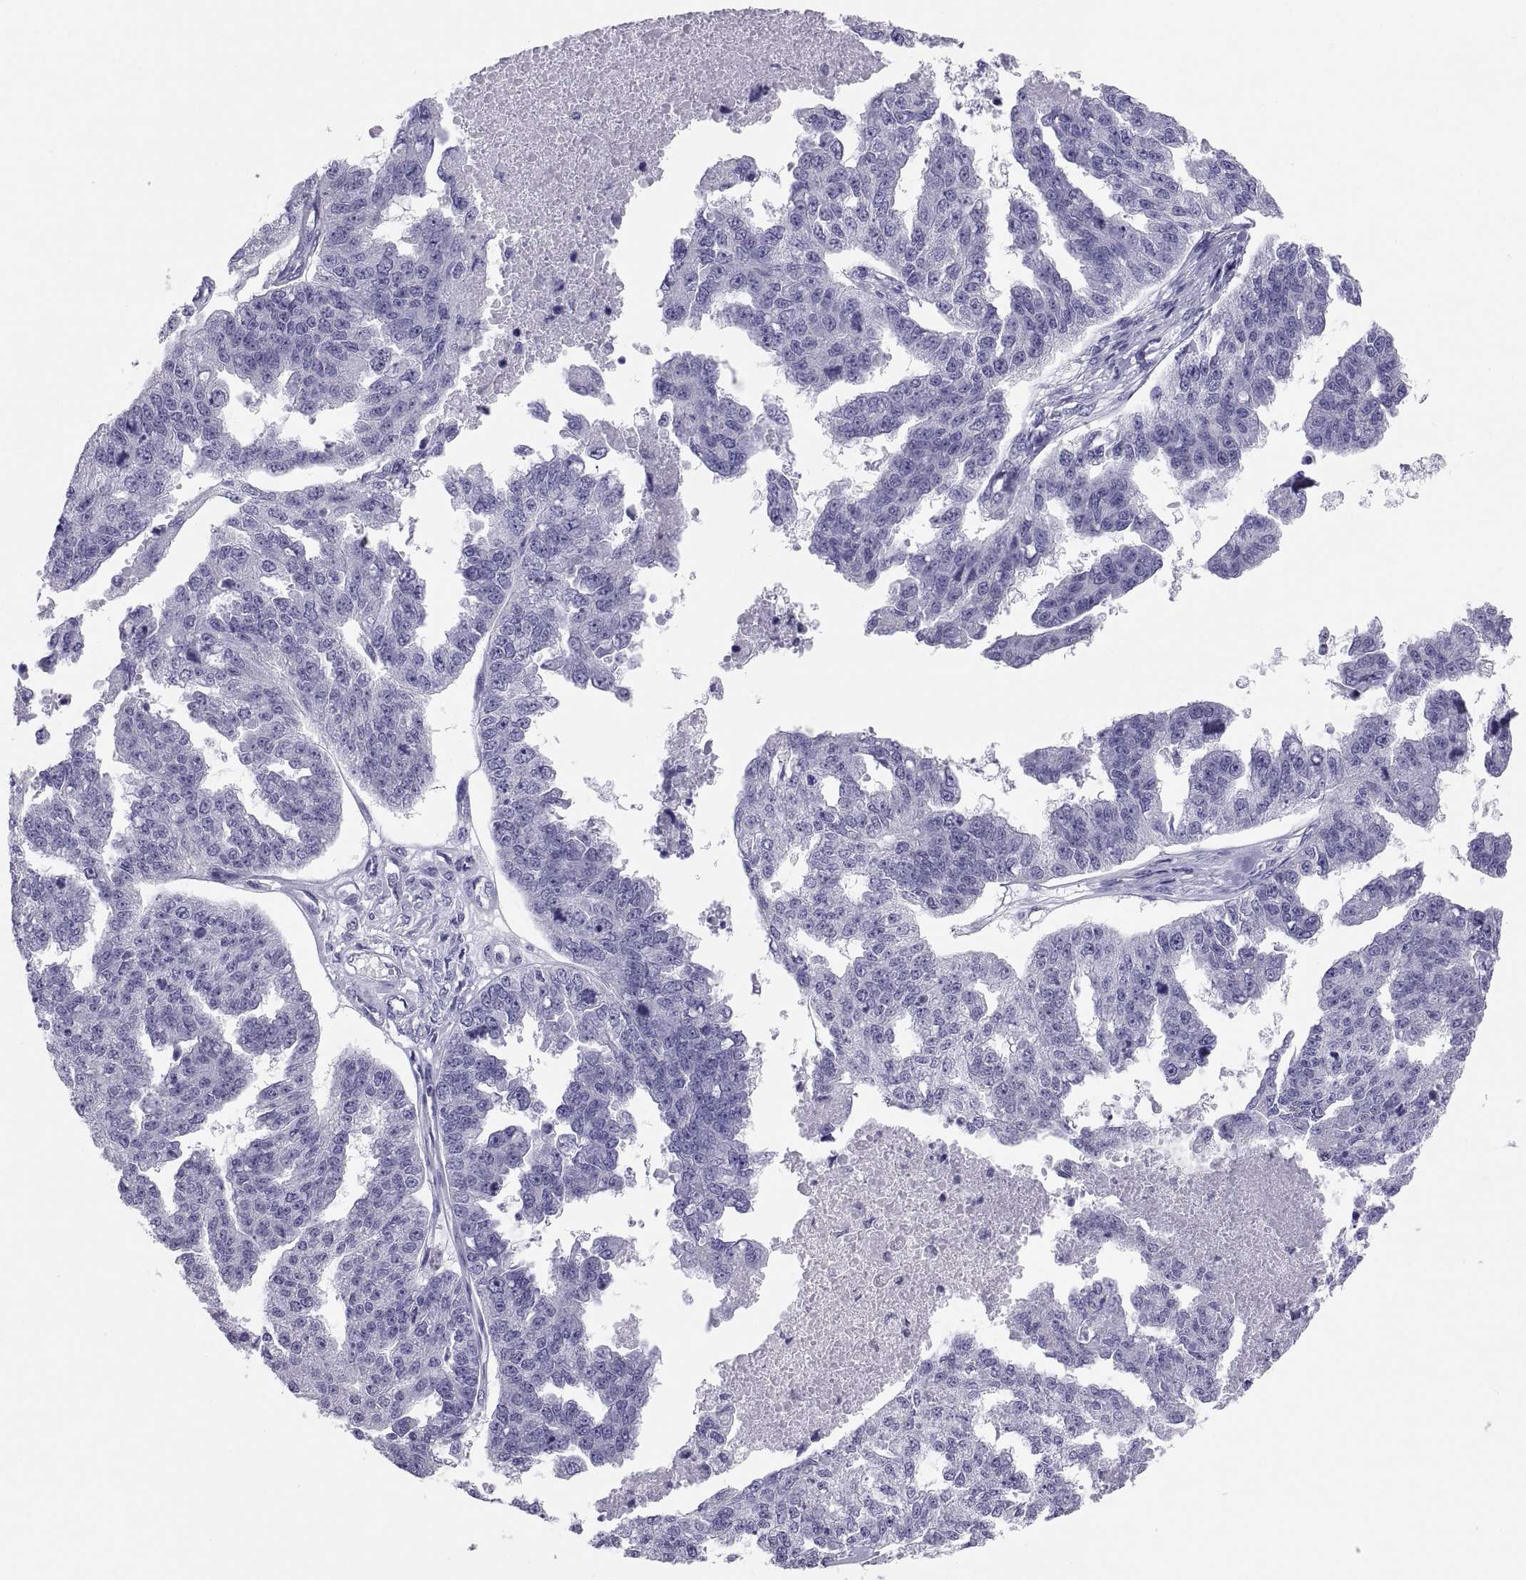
{"staining": {"intensity": "negative", "quantity": "none", "location": "none"}, "tissue": "ovarian cancer", "cell_type": "Tumor cells", "image_type": "cancer", "snomed": [{"axis": "morphology", "description": "Cystadenocarcinoma, serous, NOS"}, {"axis": "topography", "description": "Ovary"}], "caption": "Ovarian cancer (serous cystadenocarcinoma) was stained to show a protein in brown. There is no significant staining in tumor cells. Brightfield microscopy of IHC stained with DAB (3,3'-diaminobenzidine) (brown) and hematoxylin (blue), captured at high magnification.", "gene": "FAM170A", "patient": {"sex": "female", "age": 58}}